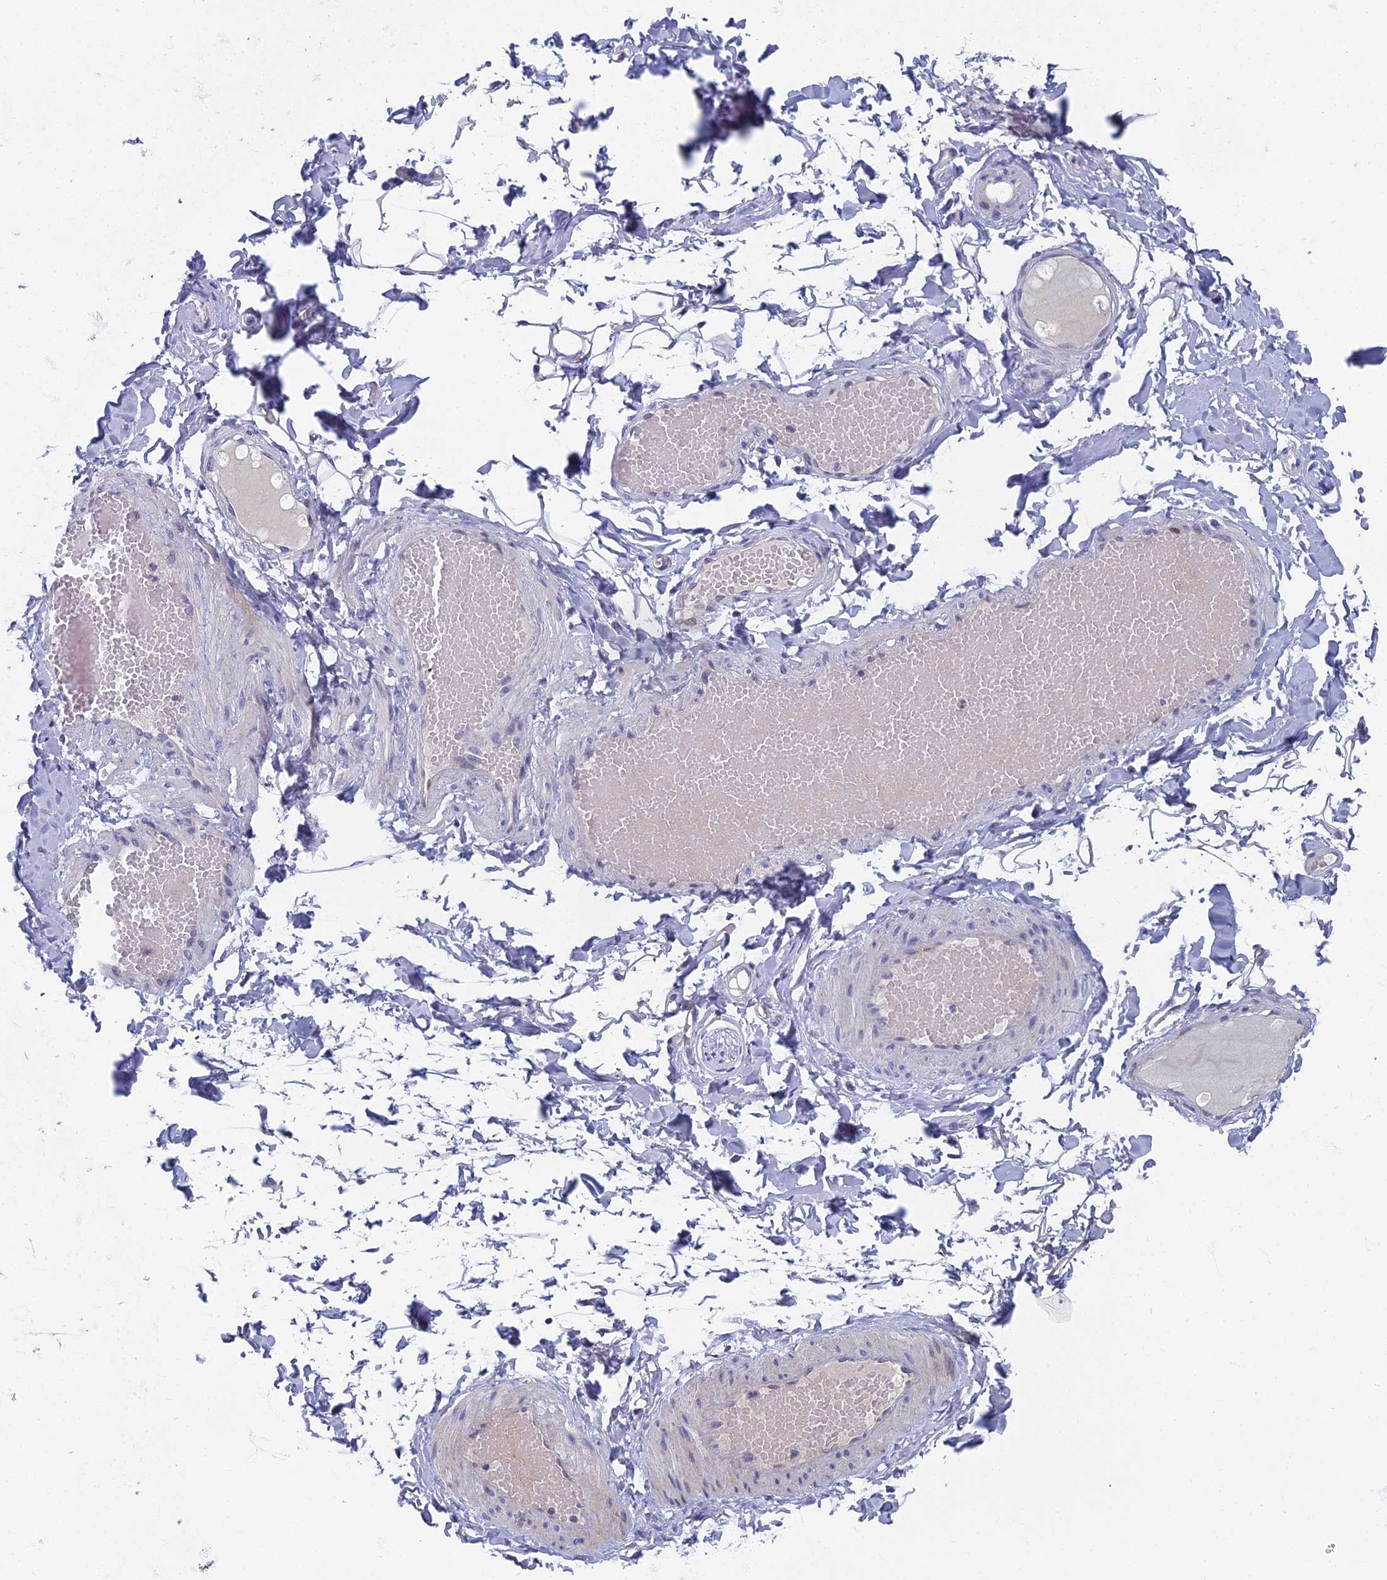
{"staining": {"intensity": "negative", "quantity": "none", "location": "none"}, "tissue": "adipose tissue", "cell_type": "Adipocytes", "image_type": "normal", "snomed": [{"axis": "morphology", "description": "Normal tissue, NOS"}, {"axis": "topography", "description": "Adipose tissue"}, {"axis": "topography", "description": "Vascular tissue"}, {"axis": "topography", "description": "Peripheral nerve tissue"}], "caption": "This is an immunohistochemistry (IHC) micrograph of unremarkable human adipose tissue. There is no positivity in adipocytes.", "gene": "SPIN4", "patient": {"sex": "male", "age": 25}}